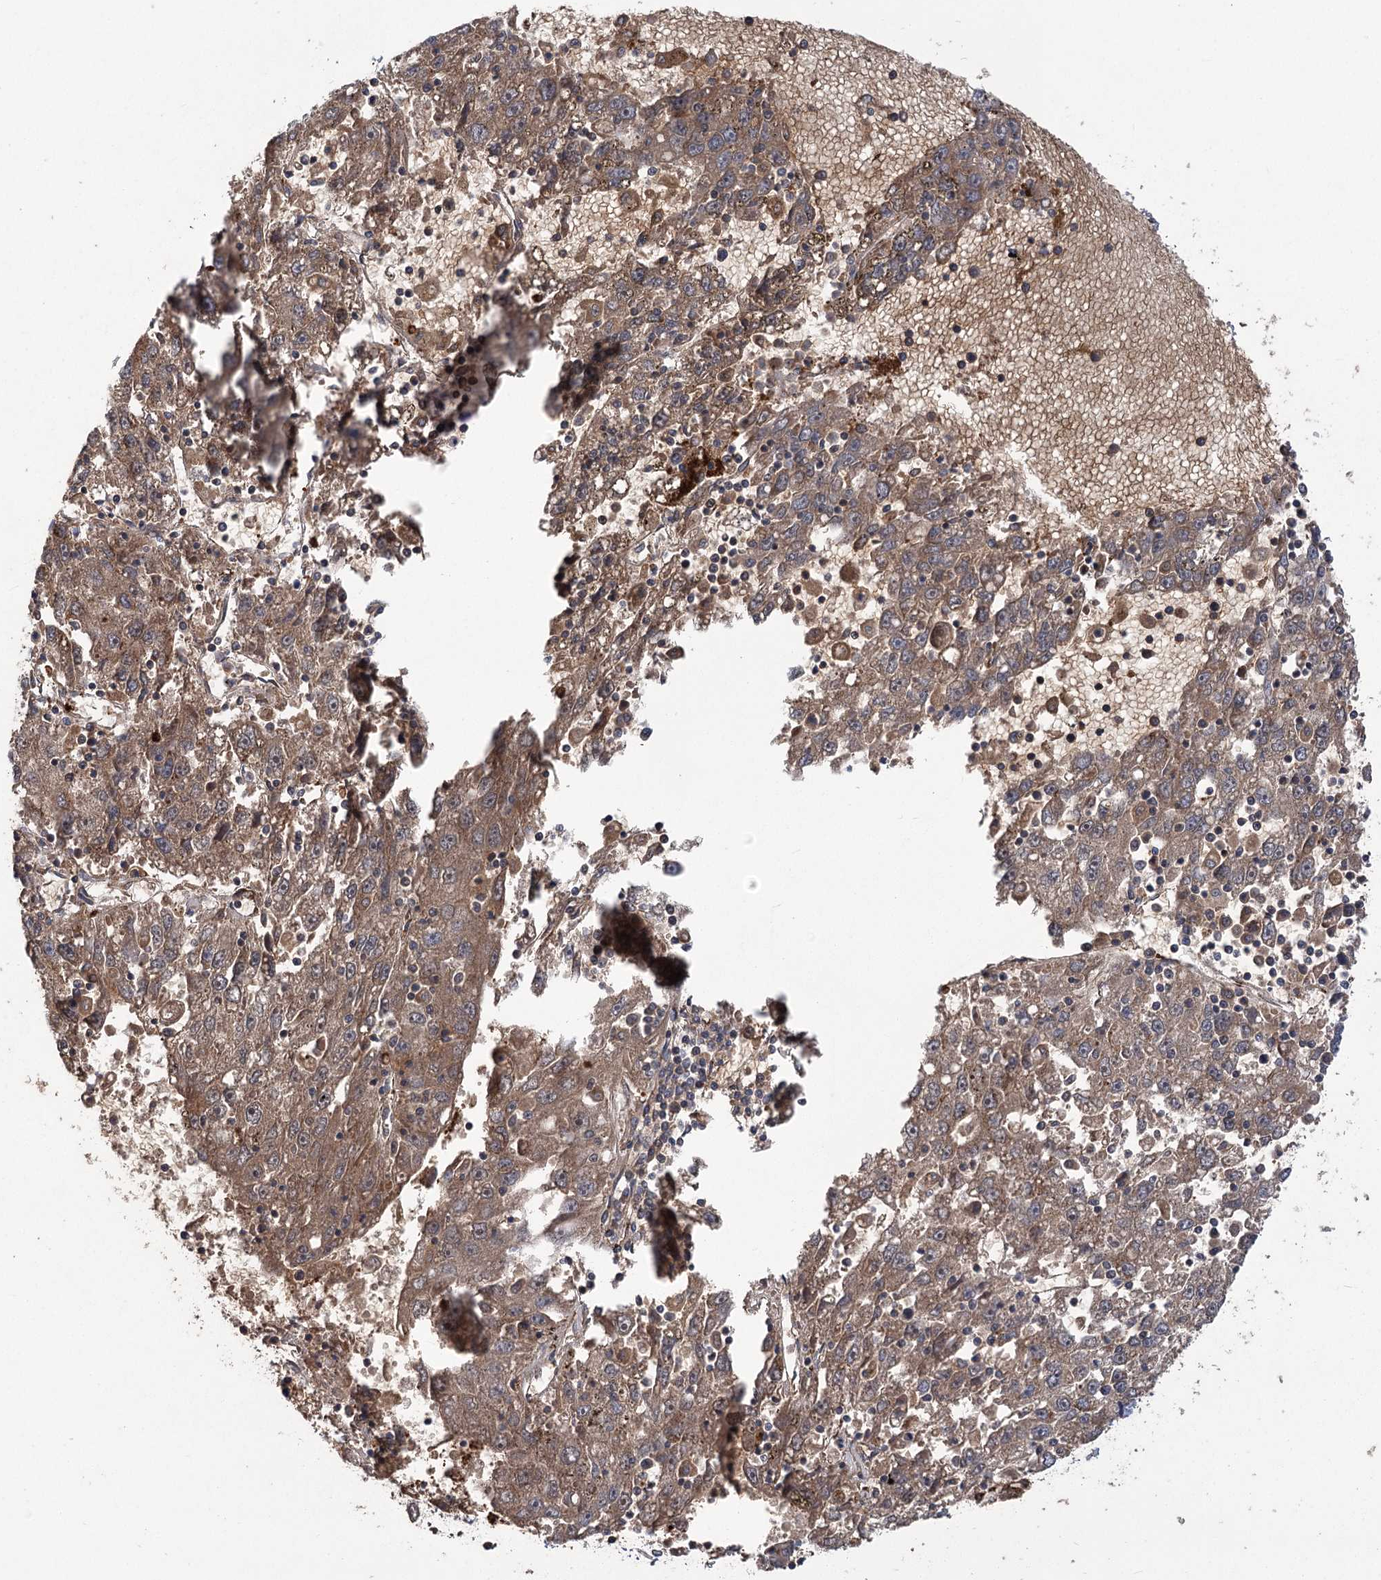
{"staining": {"intensity": "moderate", "quantity": "25%-75%", "location": "cytoplasmic/membranous"}, "tissue": "liver cancer", "cell_type": "Tumor cells", "image_type": "cancer", "snomed": [{"axis": "morphology", "description": "Carcinoma, Hepatocellular, NOS"}, {"axis": "topography", "description": "Liver"}], "caption": "There is medium levels of moderate cytoplasmic/membranous expression in tumor cells of liver cancer, as demonstrated by immunohistochemical staining (brown color).", "gene": "CARD19", "patient": {"sex": "male", "age": 49}}